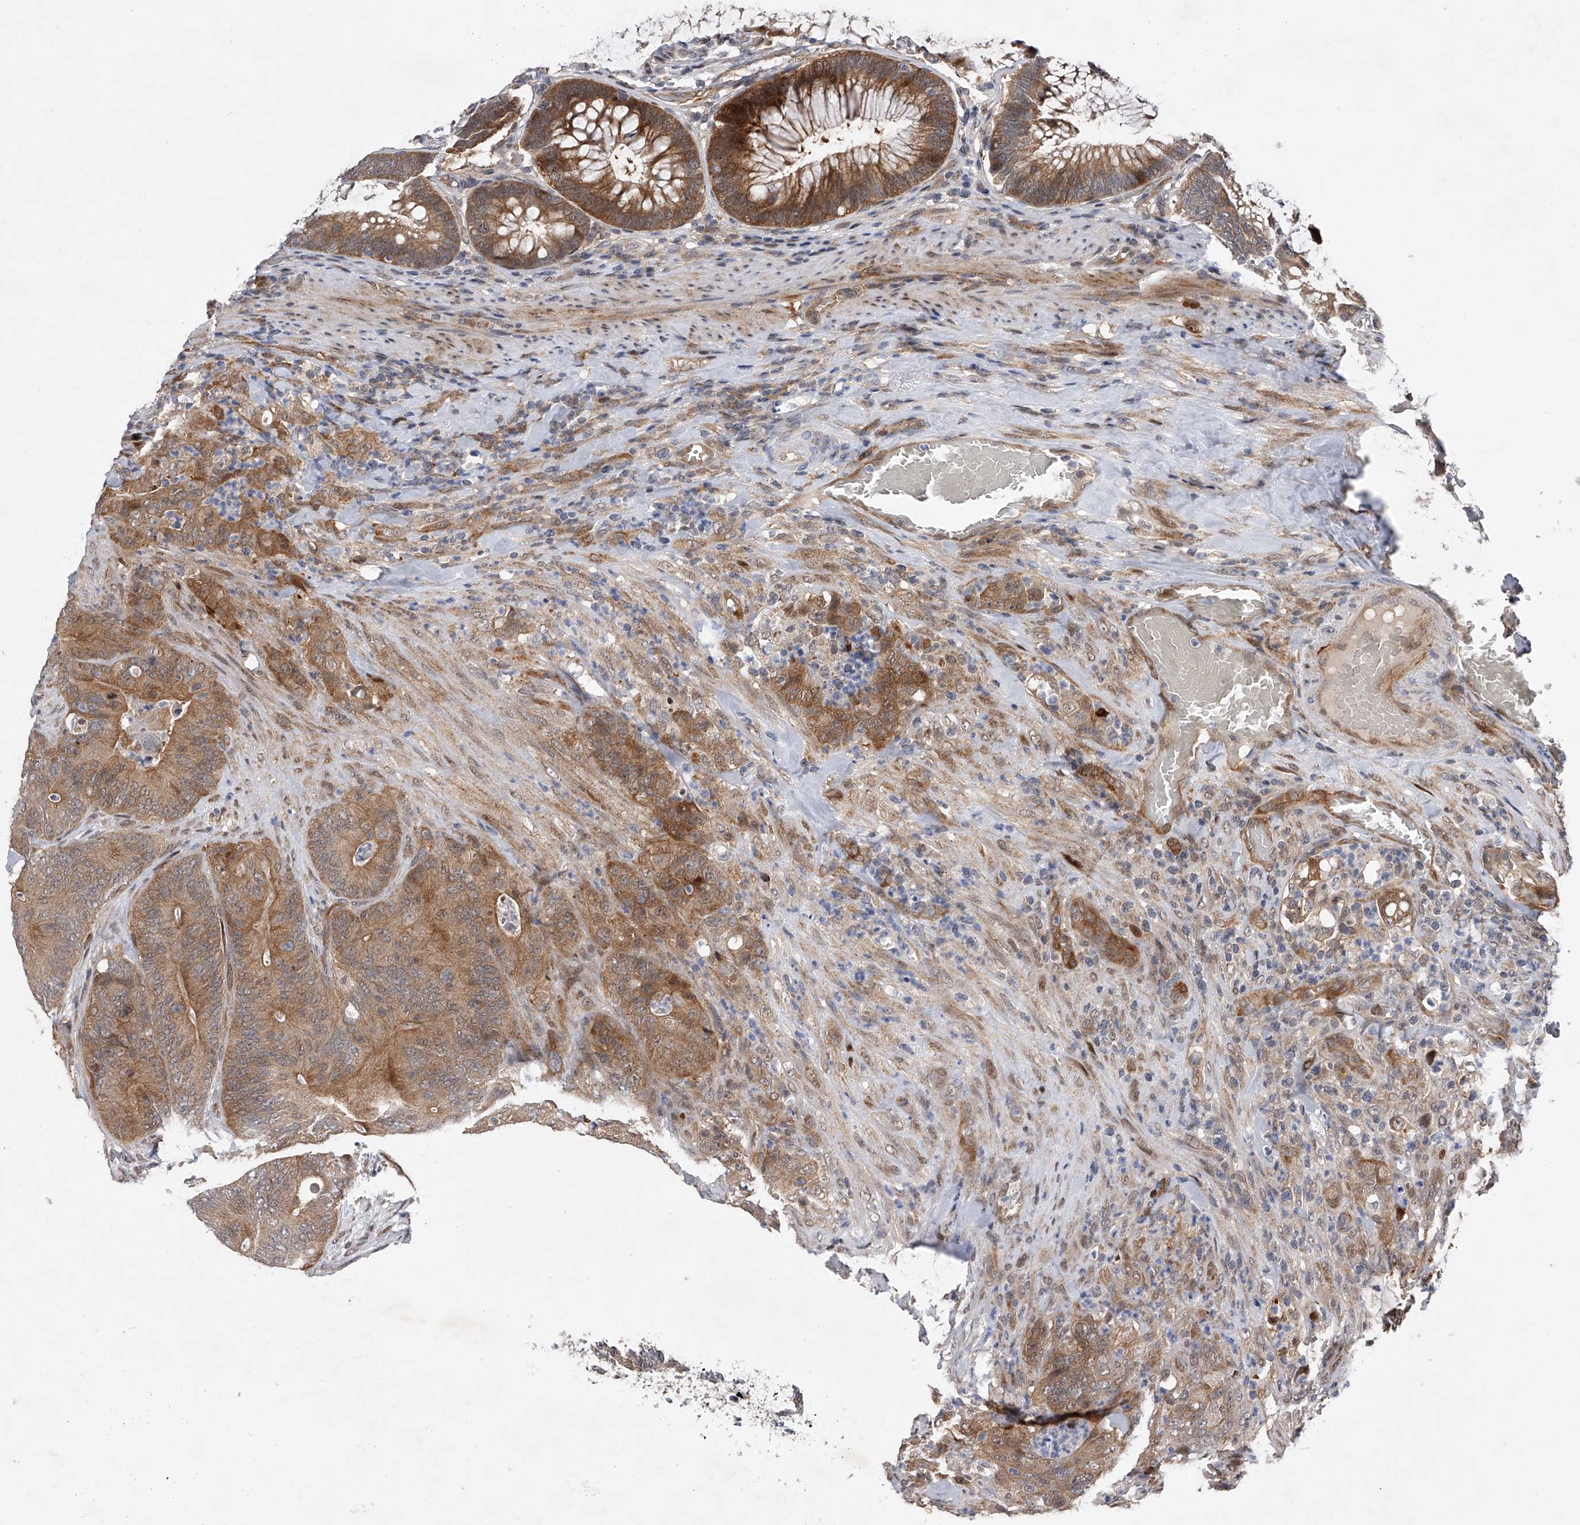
{"staining": {"intensity": "moderate", "quantity": ">75%", "location": "cytoplasmic/membranous"}, "tissue": "colorectal cancer", "cell_type": "Tumor cells", "image_type": "cancer", "snomed": [{"axis": "morphology", "description": "Normal tissue, NOS"}, {"axis": "topography", "description": "Colon"}], "caption": "IHC micrograph of colorectal cancer stained for a protein (brown), which displays medium levels of moderate cytoplasmic/membranous positivity in about >75% of tumor cells.", "gene": "RWDD2A", "patient": {"sex": "female", "age": 82}}